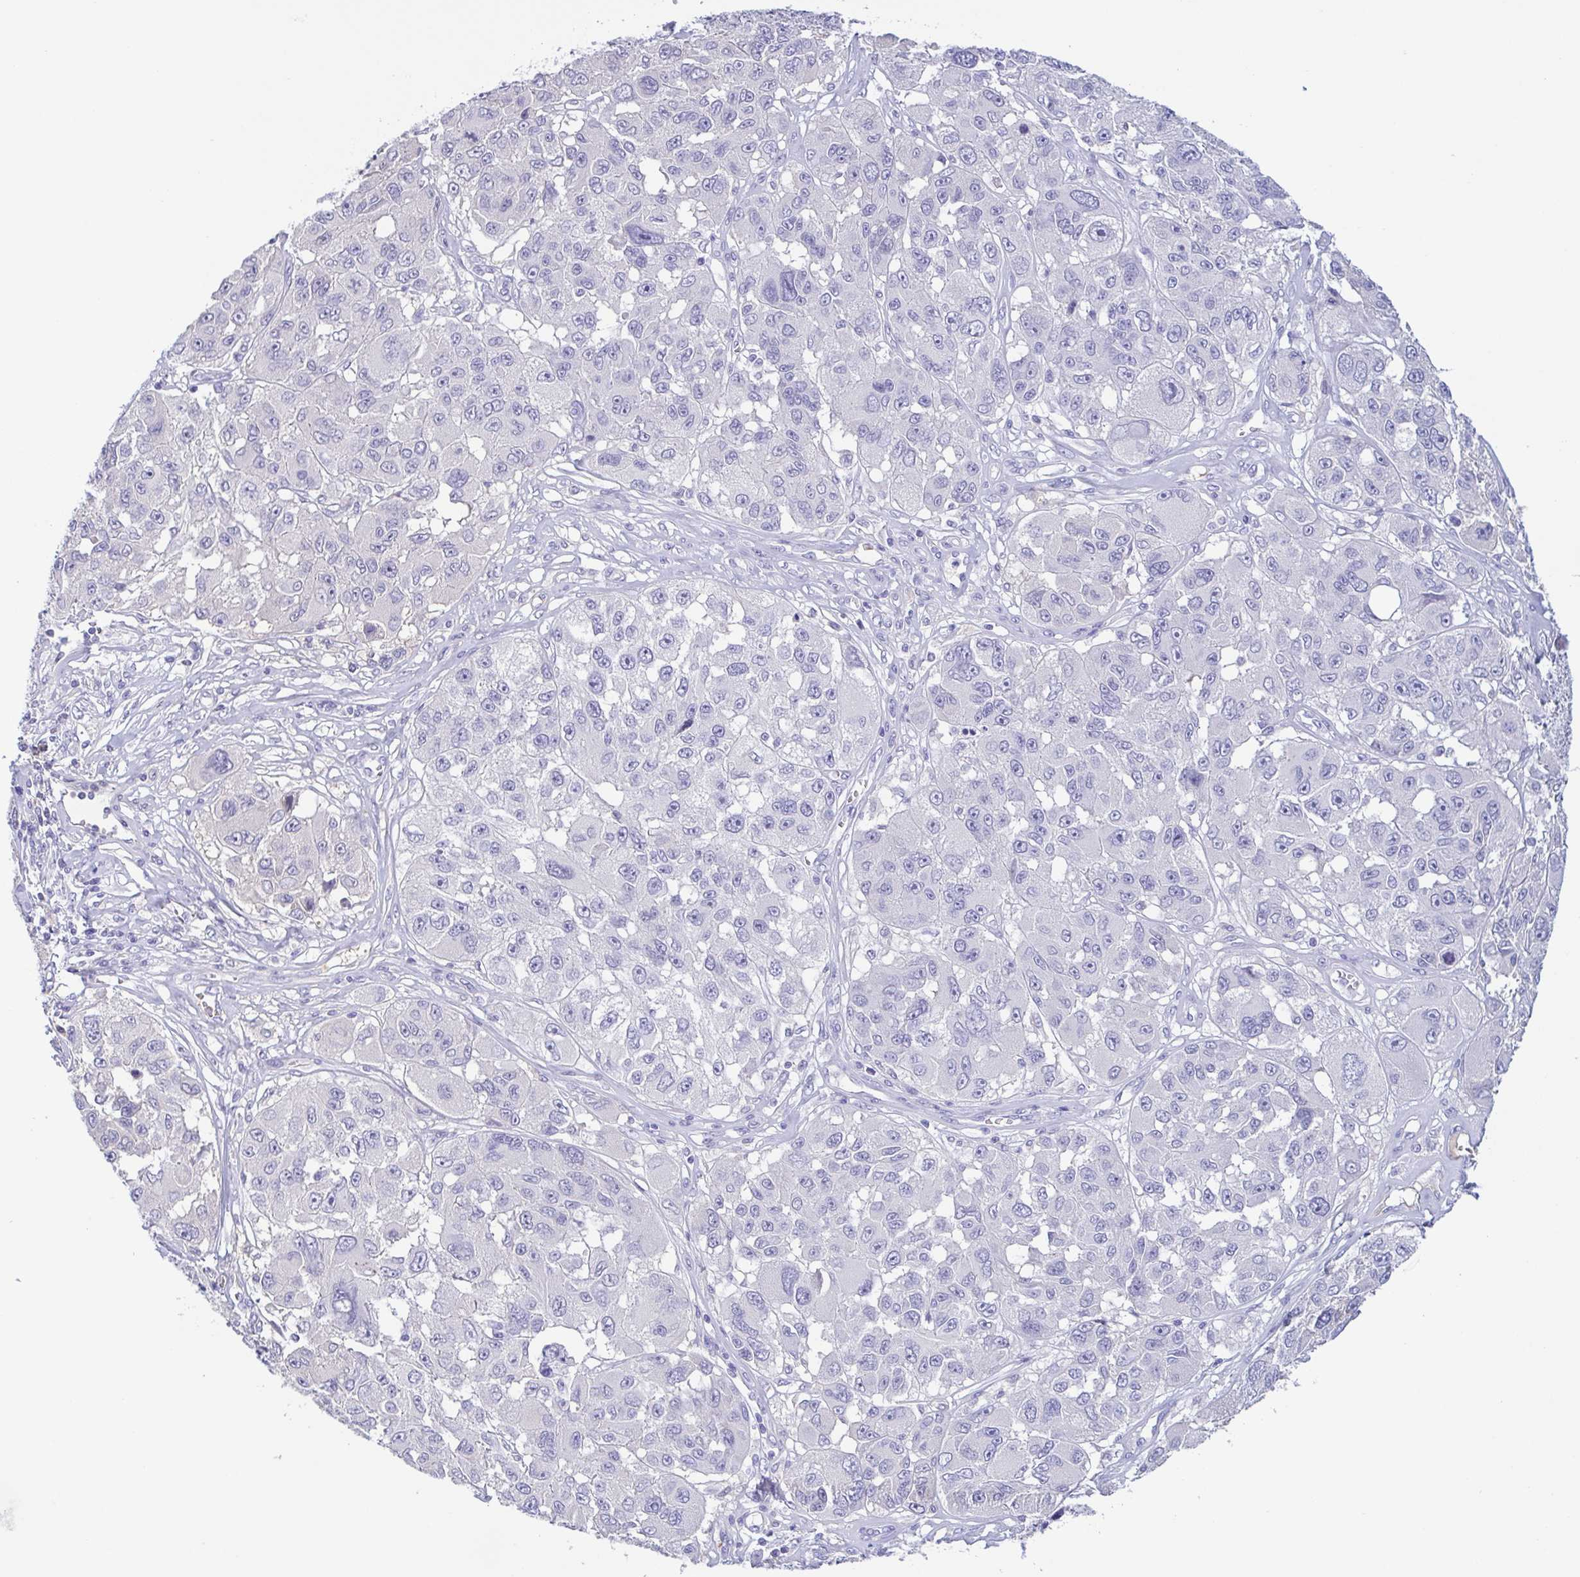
{"staining": {"intensity": "negative", "quantity": "none", "location": "none"}, "tissue": "melanoma", "cell_type": "Tumor cells", "image_type": "cancer", "snomed": [{"axis": "morphology", "description": "Malignant melanoma, NOS"}, {"axis": "topography", "description": "Skin"}], "caption": "This is an immunohistochemistry (IHC) micrograph of melanoma. There is no positivity in tumor cells.", "gene": "TREH", "patient": {"sex": "female", "age": 66}}